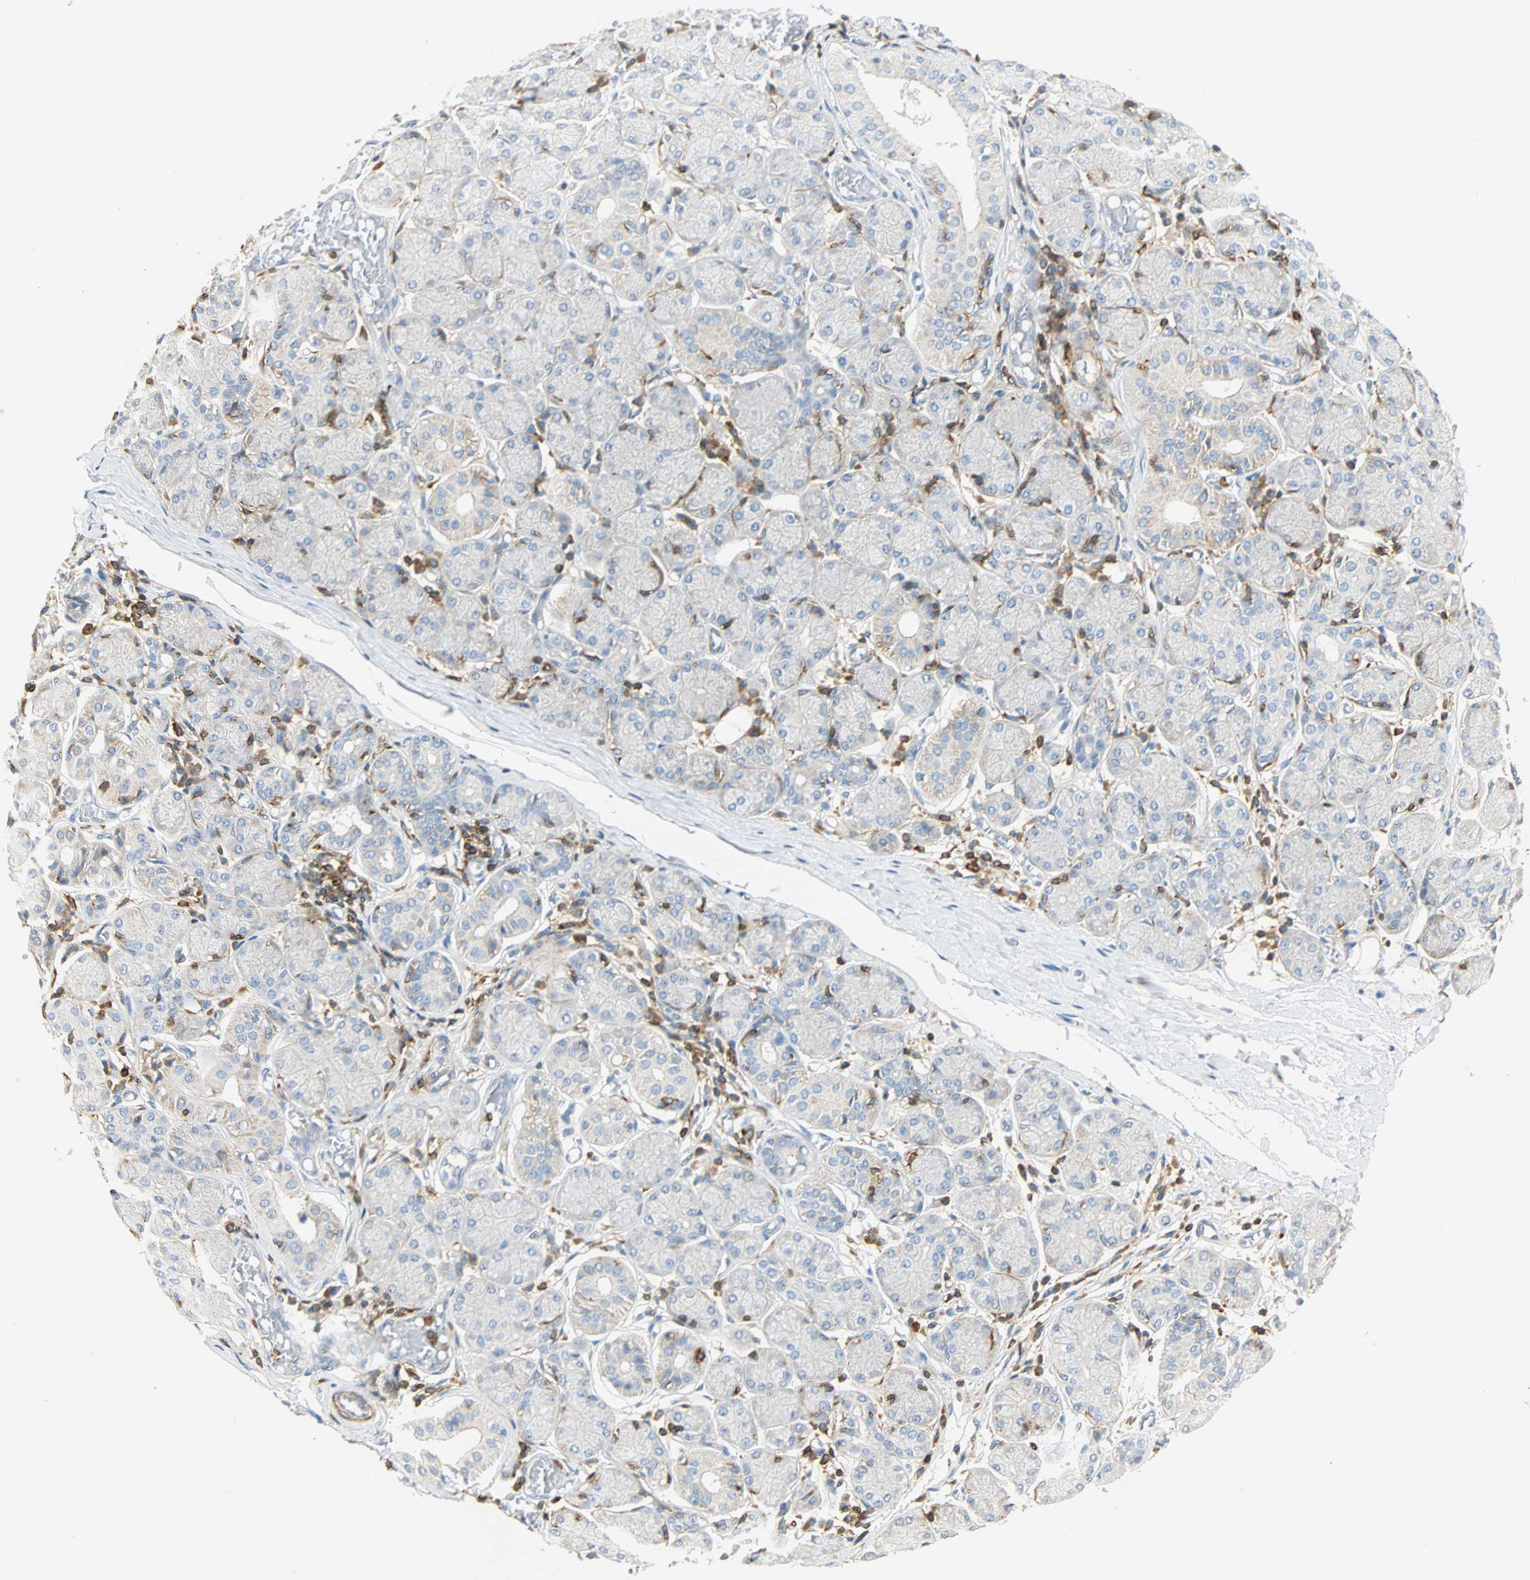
{"staining": {"intensity": "negative", "quantity": "none", "location": "none"}, "tissue": "salivary gland", "cell_type": "Glandular cells", "image_type": "normal", "snomed": [{"axis": "morphology", "description": "Normal tissue, NOS"}, {"axis": "topography", "description": "Salivary gland"}], "caption": "Photomicrograph shows no significant protein staining in glandular cells of normal salivary gland. Nuclei are stained in blue.", "gene": "FMNL1", "patient": {"sex": "female", "age": 24}}